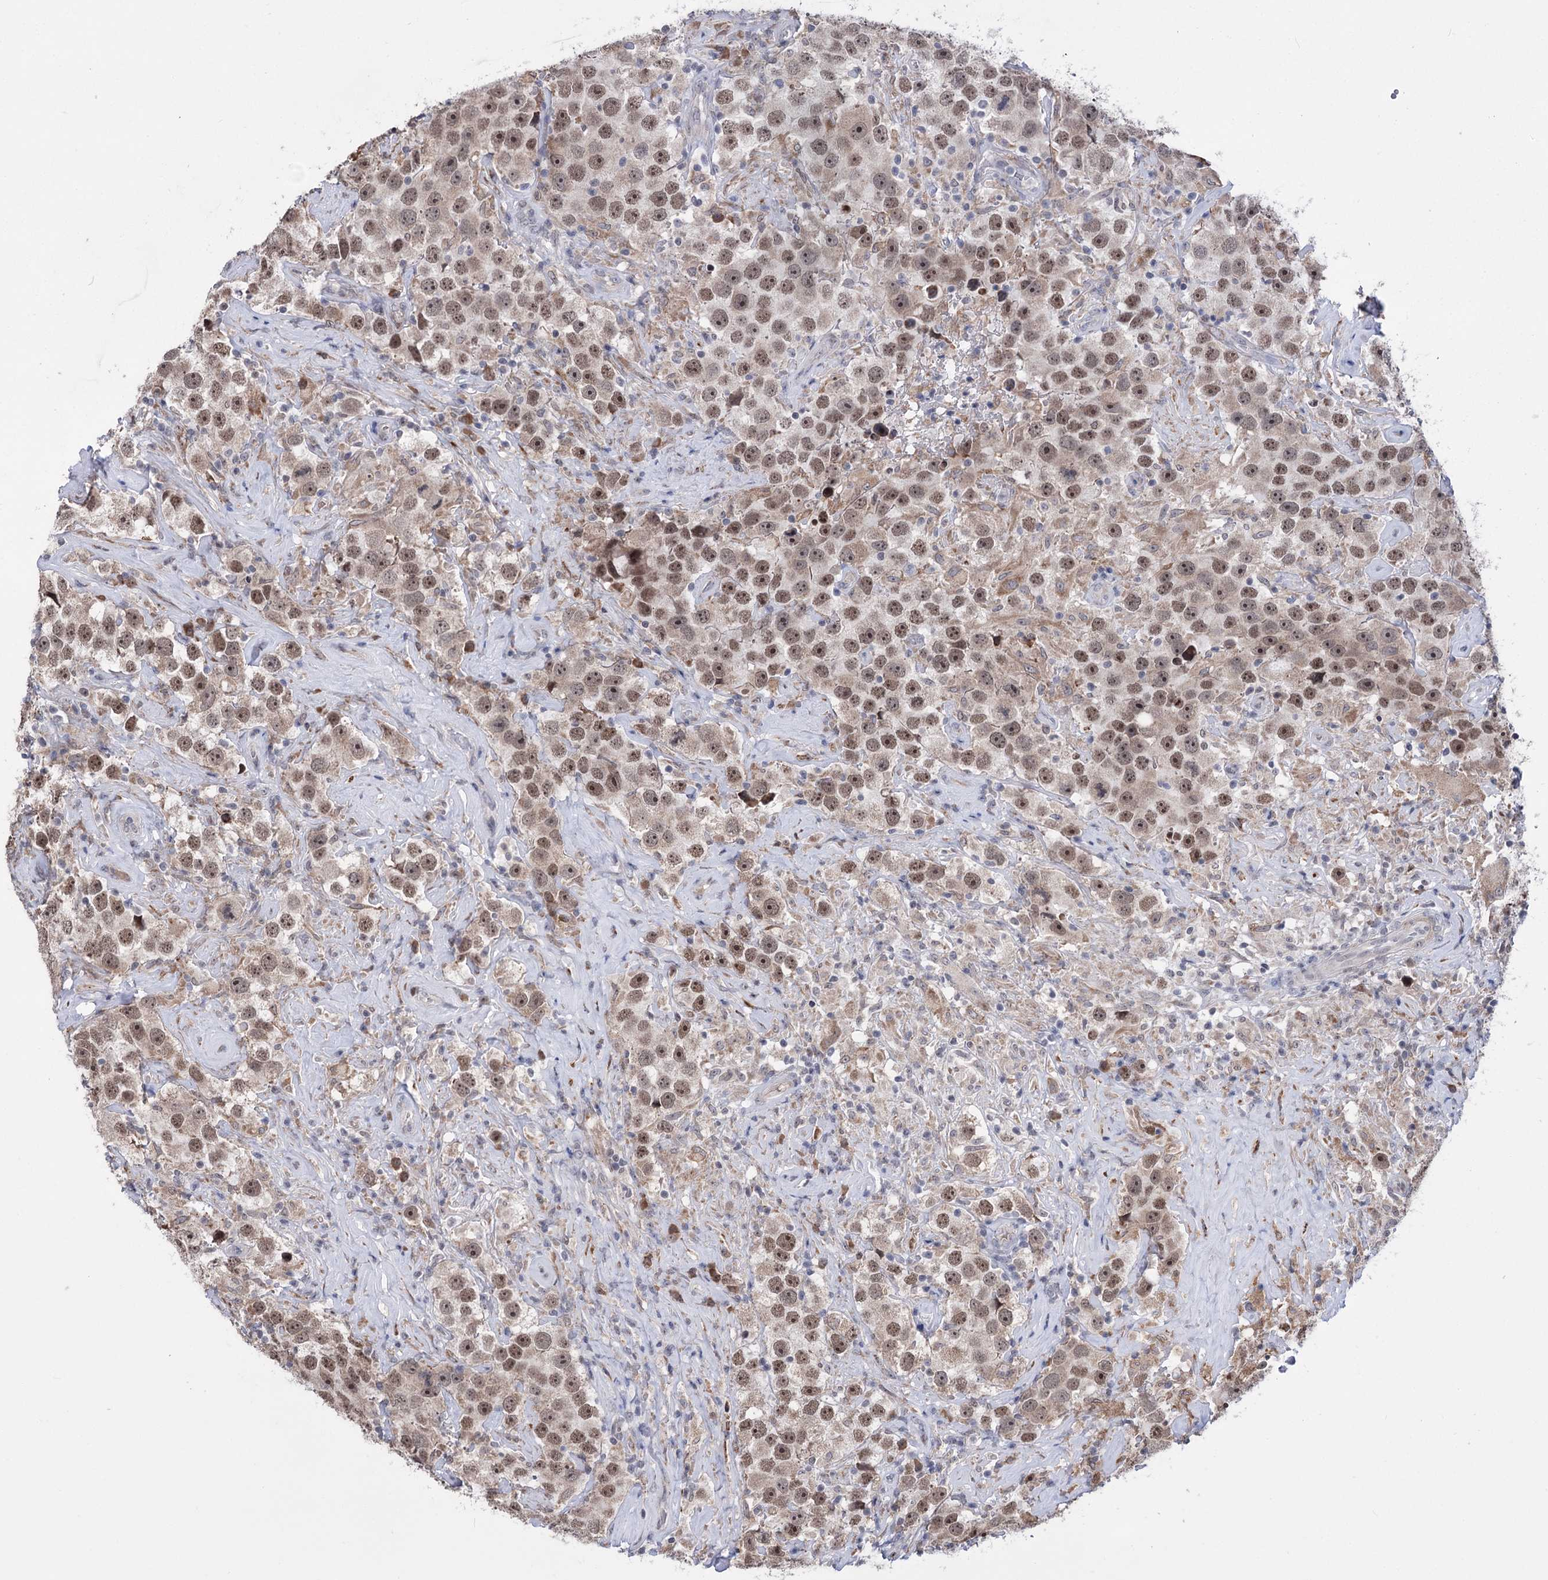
{"staining": {"intensity": "moderate", "quantity": ">75%", "location": "nuclear"}, "tissue": "testis cancer", "cell_type": "Tumor cells", "image_type": "cancer", "snomed": [{"axis": "morphology", "description": "Seminoma, NOS"}, {"axis": "topography", "description": "Testis"}], "caption": "Testis seminoma was stained to show a protein in brown. There is medium levels of moderate nuclear staining in about >75% of tumor cells.", "gene": "PPRC1", "patient": {"sex": "male", "age": 49}}